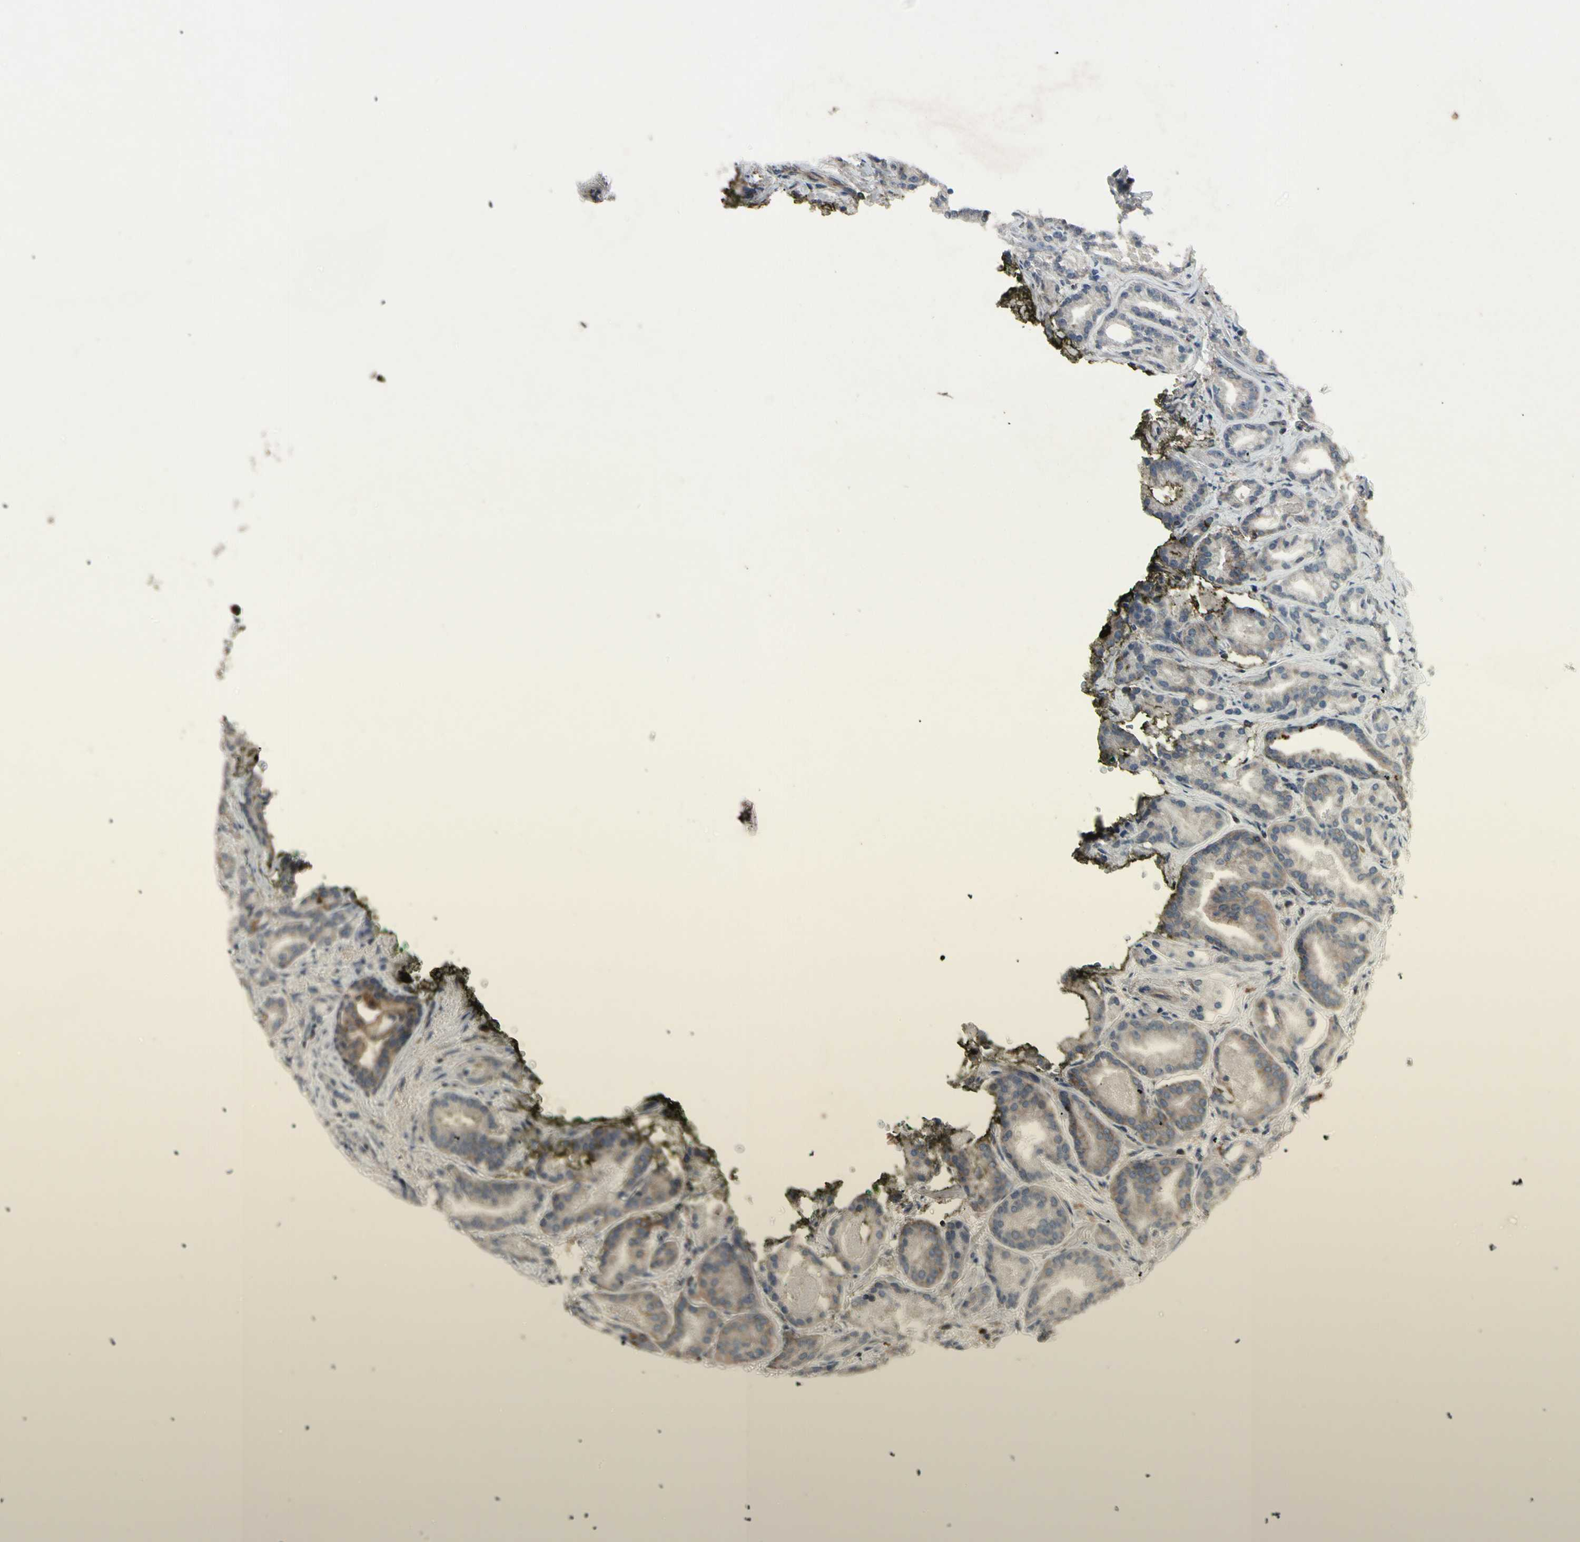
{"staining": {"intensity": "weak", "quantity": "25%-75%", "location": "cytoplasmic/membranous"}, "tissue": "prostate cancer", "cell_type": "Tumor cells", "image_type": "cancer", "snomed": [{"axis": "morphology", "description": "Adenocarcinoma, Low grade"}, {"axis": "topography", "description": "Prostate"}], "caption": "Protein staining of prostate adenocarcinoma (low-grade) tissue demonstrates weak cytoplasmic/membranous staining in approximately 25%-75% of tumor cells. The staining is performed using DAB brown chromogen to label protein expression. The nuclei are counter-stained blue using hematoxylin.", "gene": "NMI", "patient": {"sex": "male", "age": 63}}